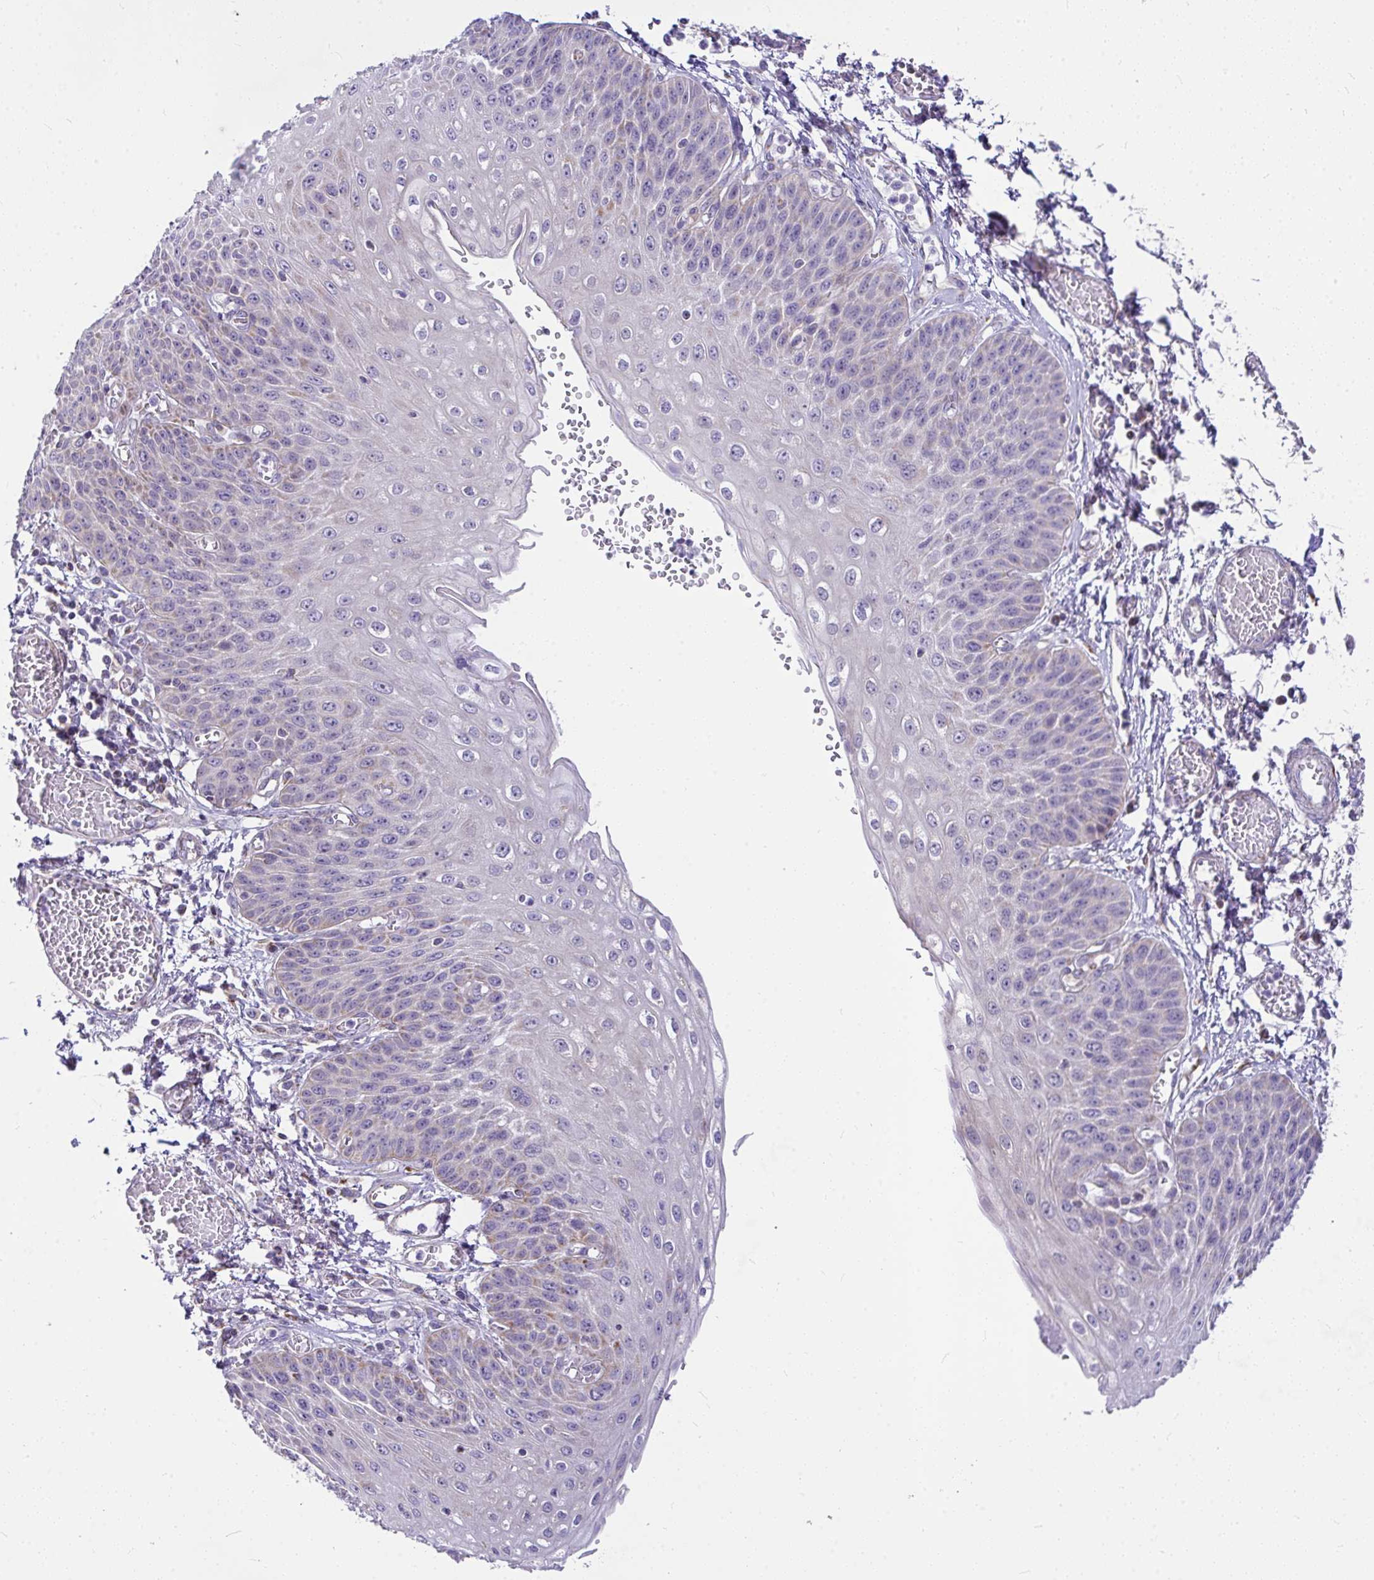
{"staining": {"intensity": "weak", "quantity": "25%-75%", "location": "cytoplasmic/membranous"}, "tissue": "esophagus", "cell_type": "Squamous epithelial cells", "image_type": "normal", "snomed": [{"axis": "morphology", "description": "Normal tissue, NOS"}, {"axis": "morphology", "description": "Adenocarcinoma, NOS"}, {"axis": "topography", "description": "Esophagus"}], "caption": "Protein expression analysis of benign esophagus exhibits weak cytoplasmic/membranous expression in approximately 25%-75% of squamous epithelial cells.", "gene": "CEP63", "patient": {"sex": "male", "age": 81}}